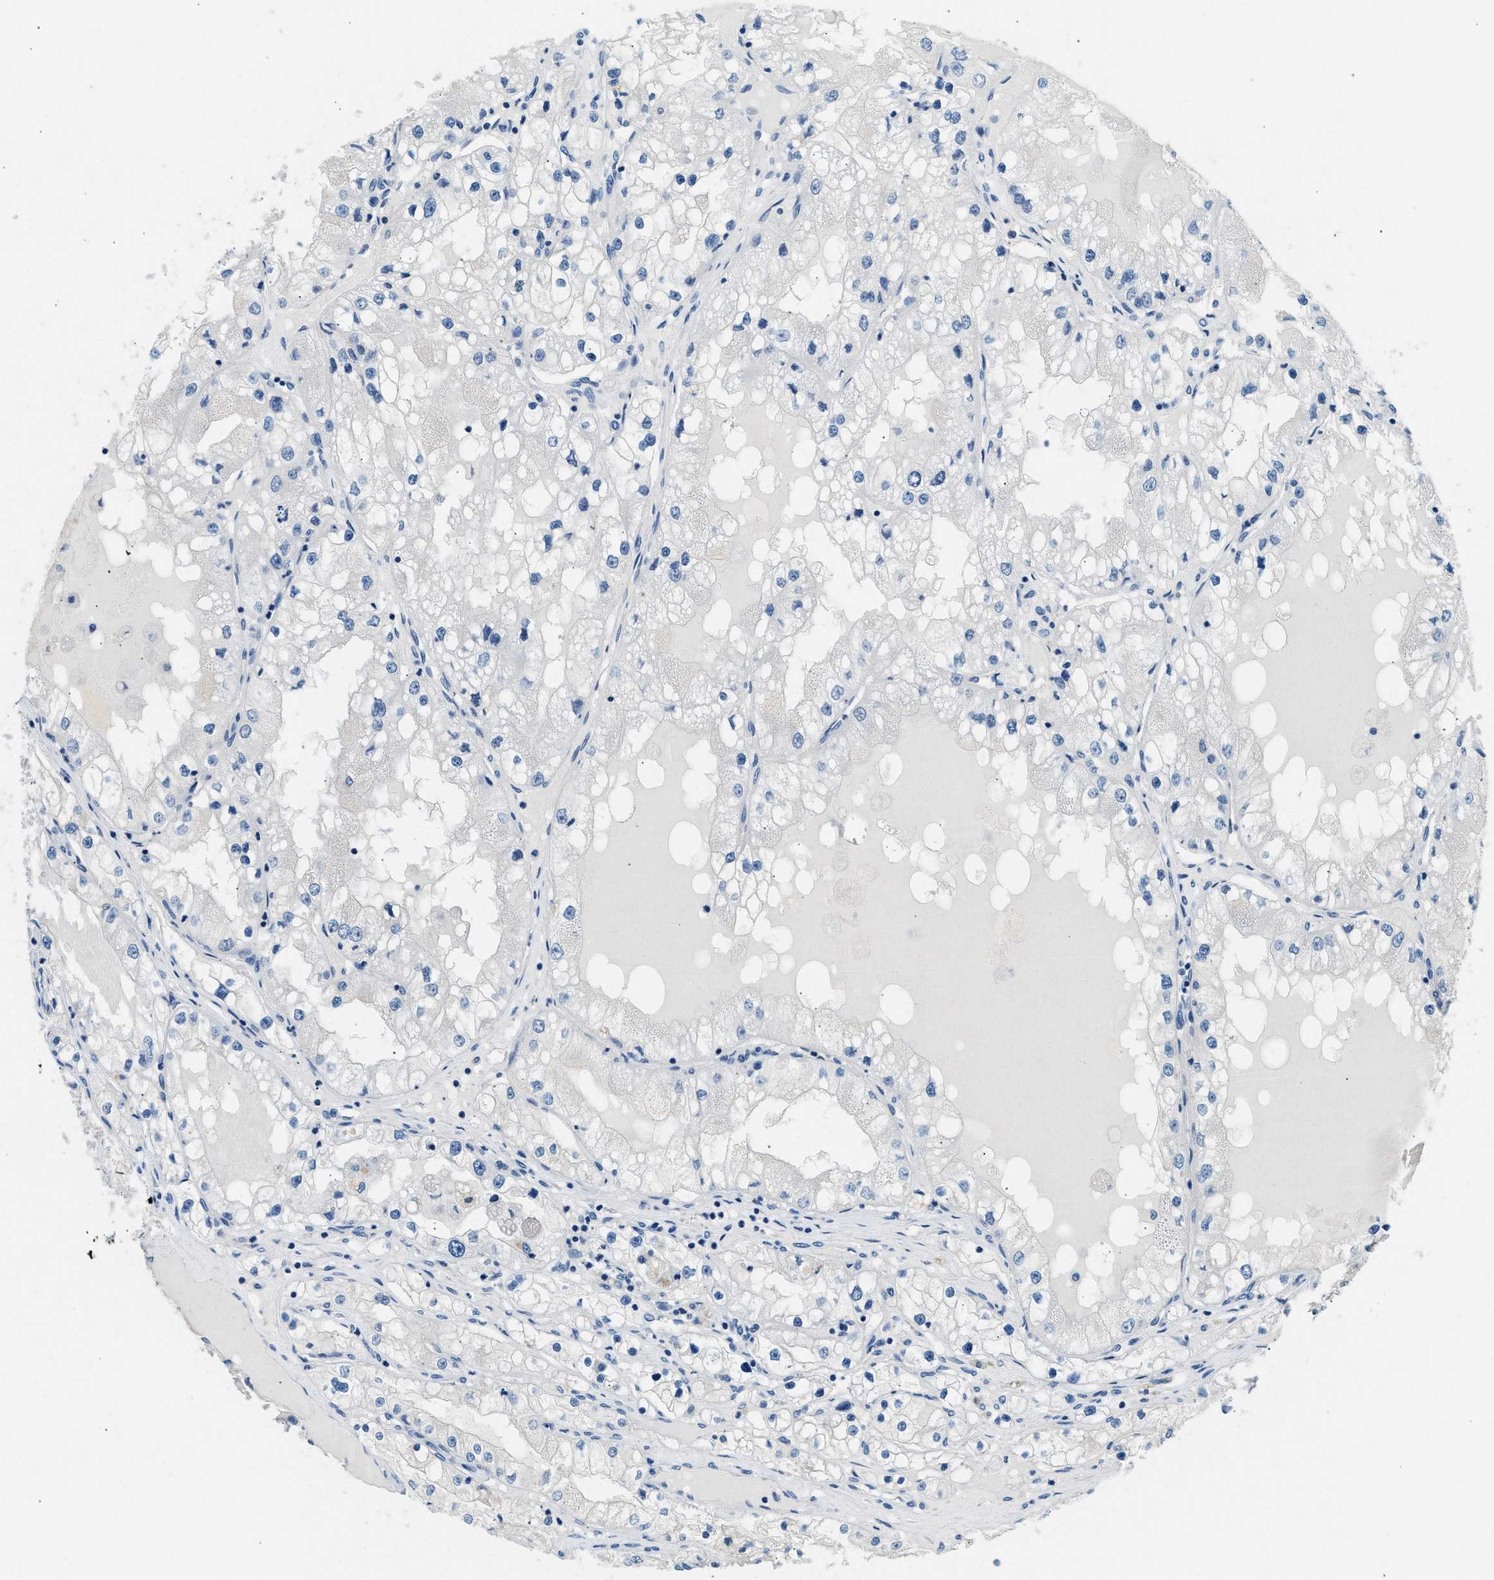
{"staining": {"intensity": "negative", "quantity": "none", "location": "none"}, "tissue": "renal cancer", "cell_type": "Tumor cells", "image_type": "cancer", "snomed": [{"axis": "morphology", "description": "Adenocarcinoma, NOS"}, {"axis": "topography", "description": "Kidney"}], "caption": "A micrograph of renal cancer (adenocarcinoma) stained for a protein exhibits no brown staining in tumor cells.", "gene": "CLDN18", "patient": {"sex": "male", "age": 68}}